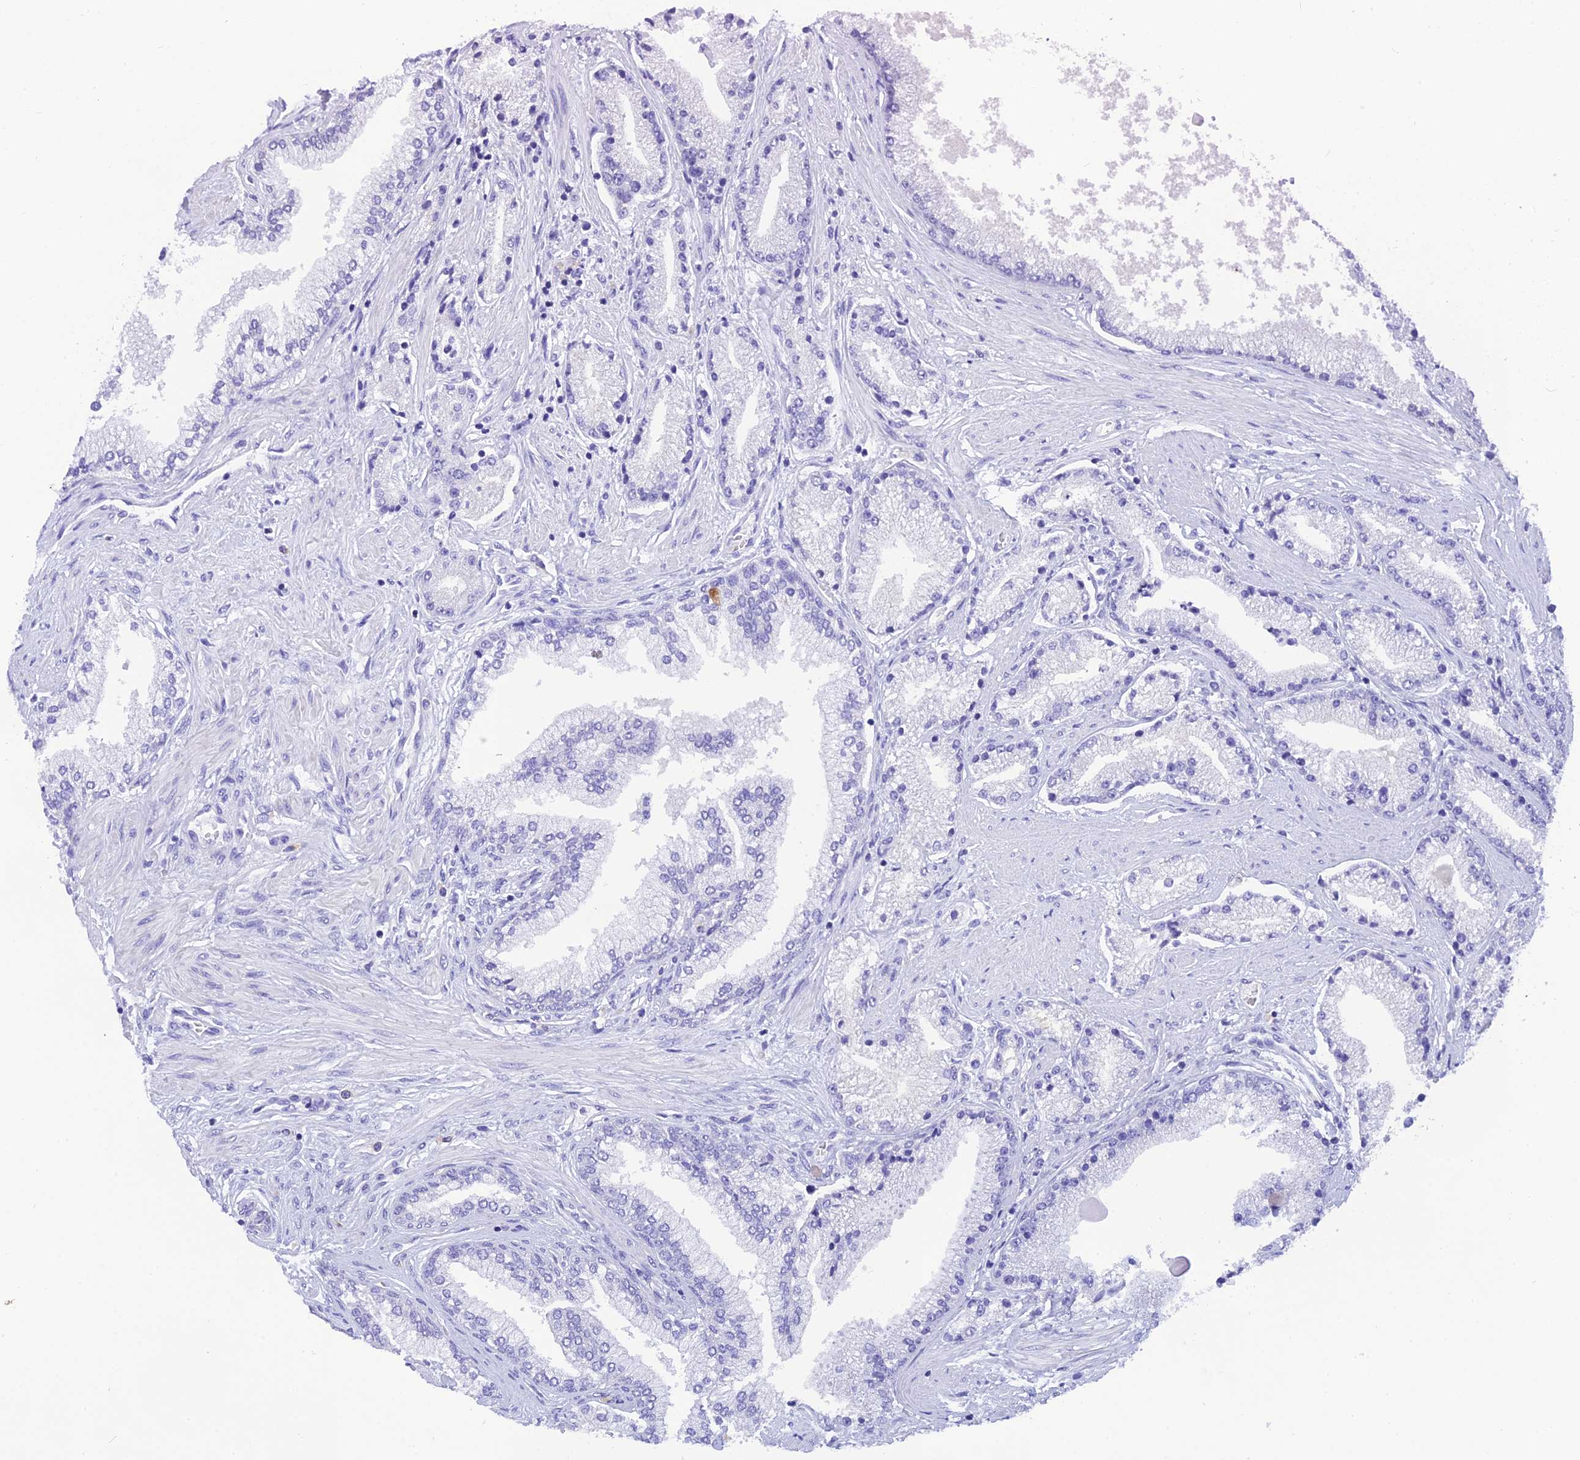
{"staining": {"intensity": "negative", "quantity": "none", "location": "none"}, "tissue": "prostate cancer", "cell_type": "Tumor cells", "image_type": "cancer", "snomed": [{"axis": "morphology", "description": "Adenocarcinoma, High grade"}, {"axis": "topography", "description": "Prostate"}], "caption": "Immunohistochemical staining of prostate cancer (high-grade adenocarcinoma) exhibits no significant expression in tumor cells.", "gene": "KDELR3", "patient": {"sex": "male", "age": 67}}